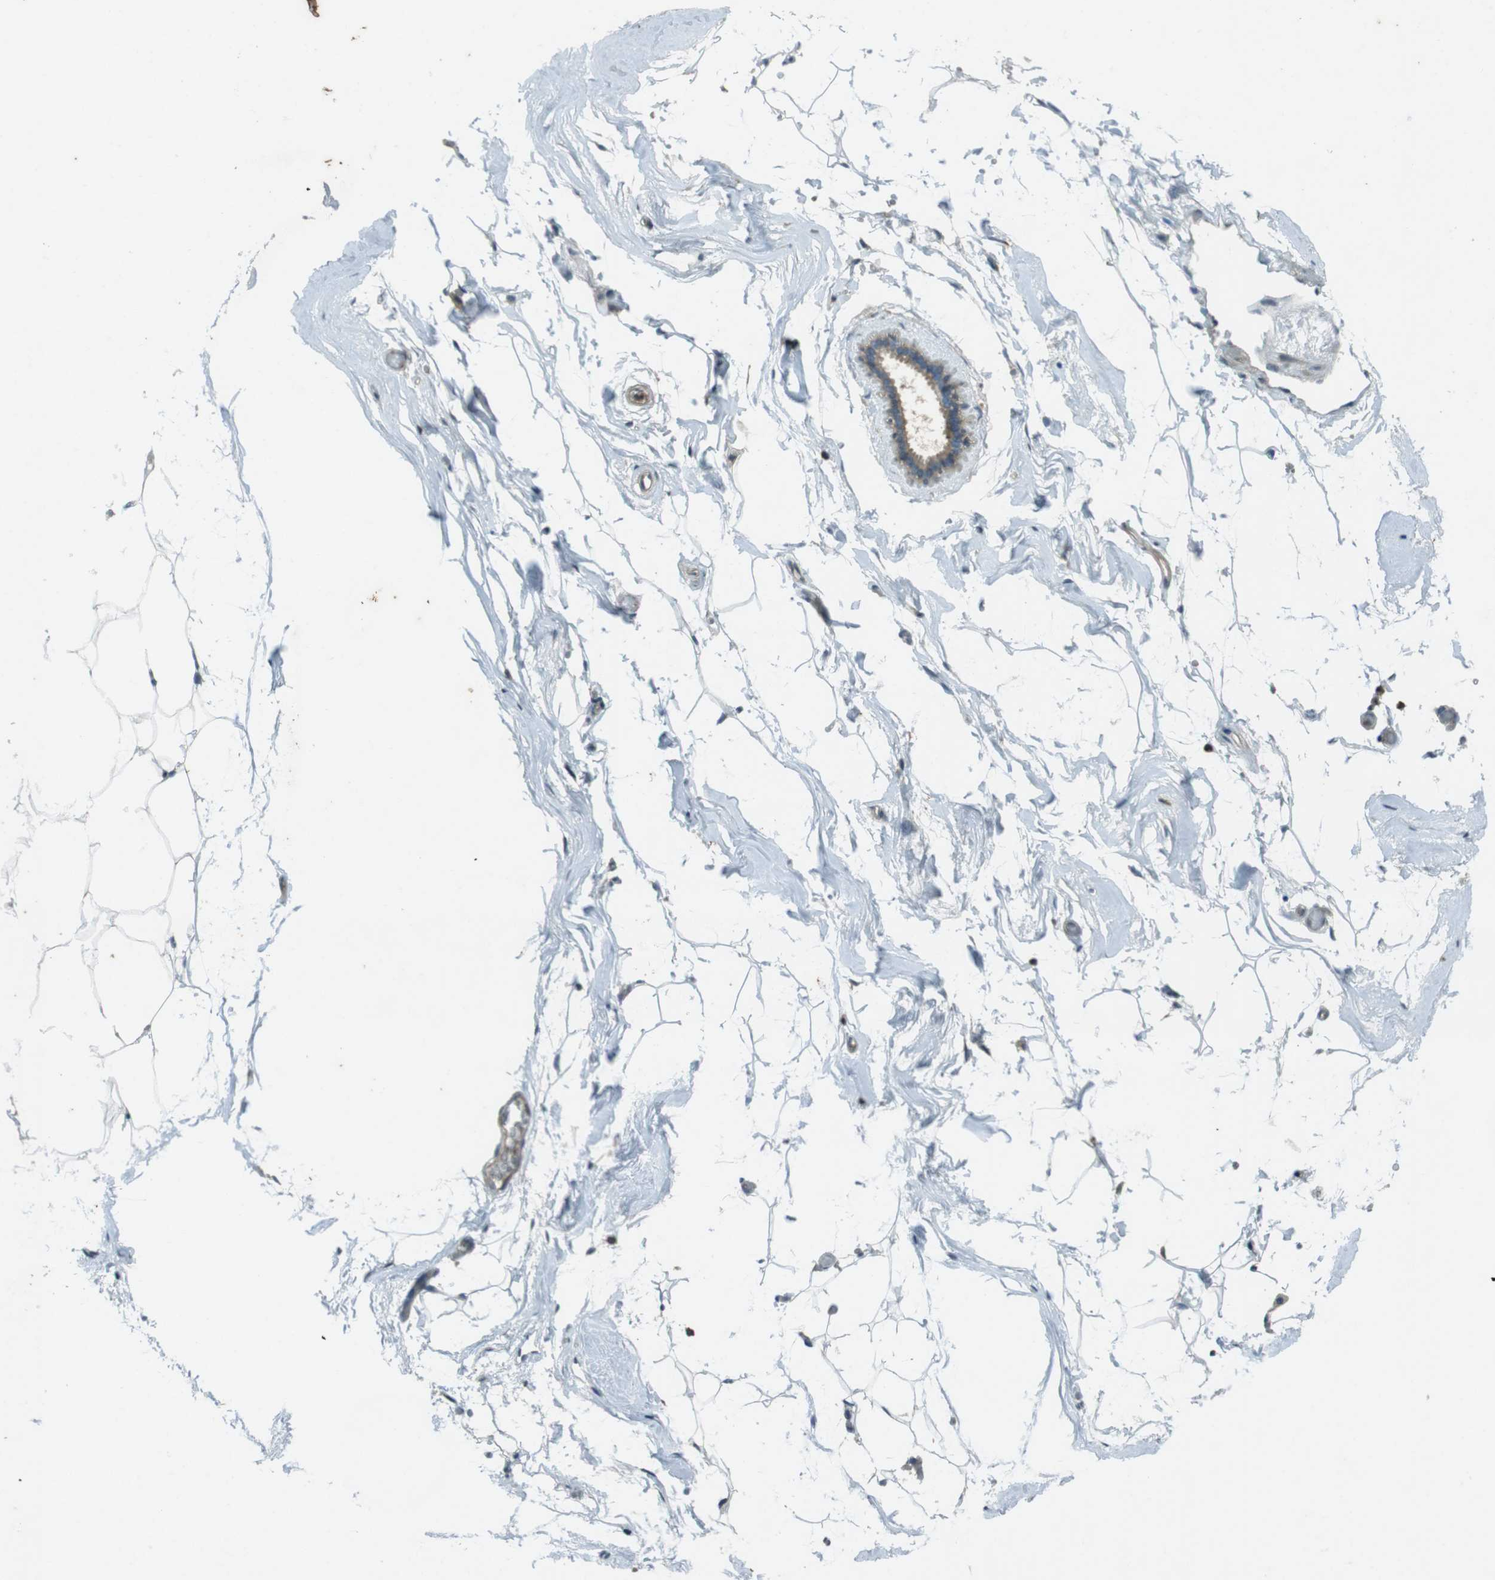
{"staining": {"intensity": "negative", "quantity": "none", "location": "none"}, "tissue": "adipose tissue", "cell_type": "Adipocytes", "image_type": "normal", "snomed": [{"axis": "morphology", "description": "Normal tissue, NOS"}, {"axis": "topography", "description": "Breast"}, {"axis": "topography", "description": "Soft tissue"}], "caption": "Immunohistochemical staining of unremarkable adipose tissue exhibits no significant staining in adipocytes.", "gene": "ZYX", "patient": {"sex": "female", "age": 75}}